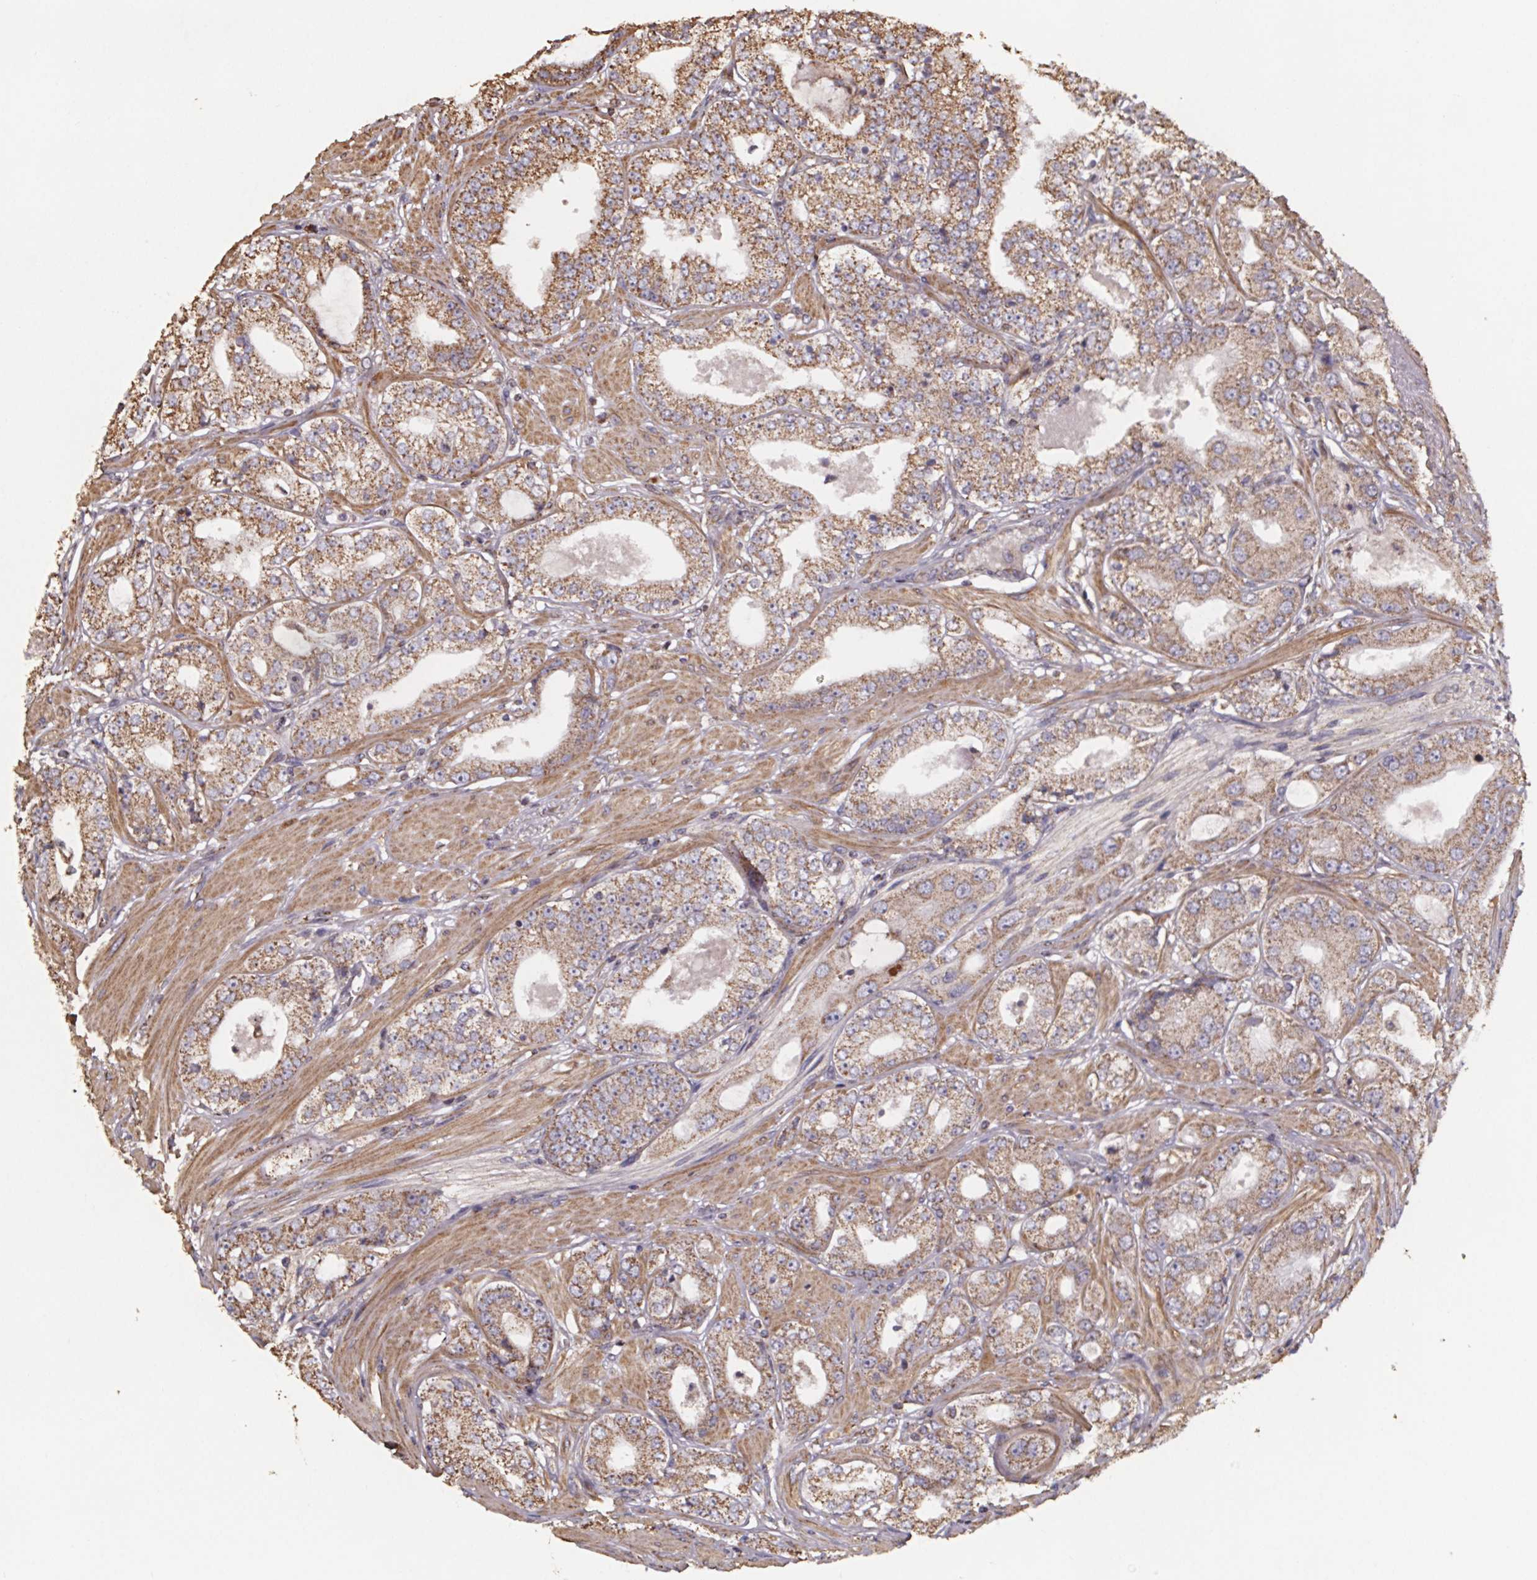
{"staining": {"intensity": "moderate", "quantity": ">75%", "location": "cytoplasmic/membranous"}, "tissue": "prostate cancer", "cell_type": "Tumor cells", "image_type": "cancer", "snomed": [{"axis": "morphology", "description": "Adenocarcinoma, Low grade"}, {"axis": "topography", "description": "Prostate"}], "caption": "Moderate cytoplasmic/membranous positivity for a protein is present in about >75% of tumor cells of prostate cancer (low-grade adenocarcinoma) using IHC.", "gene": "SLC35D2", "patient": {"sex": "male", "age": 60}}